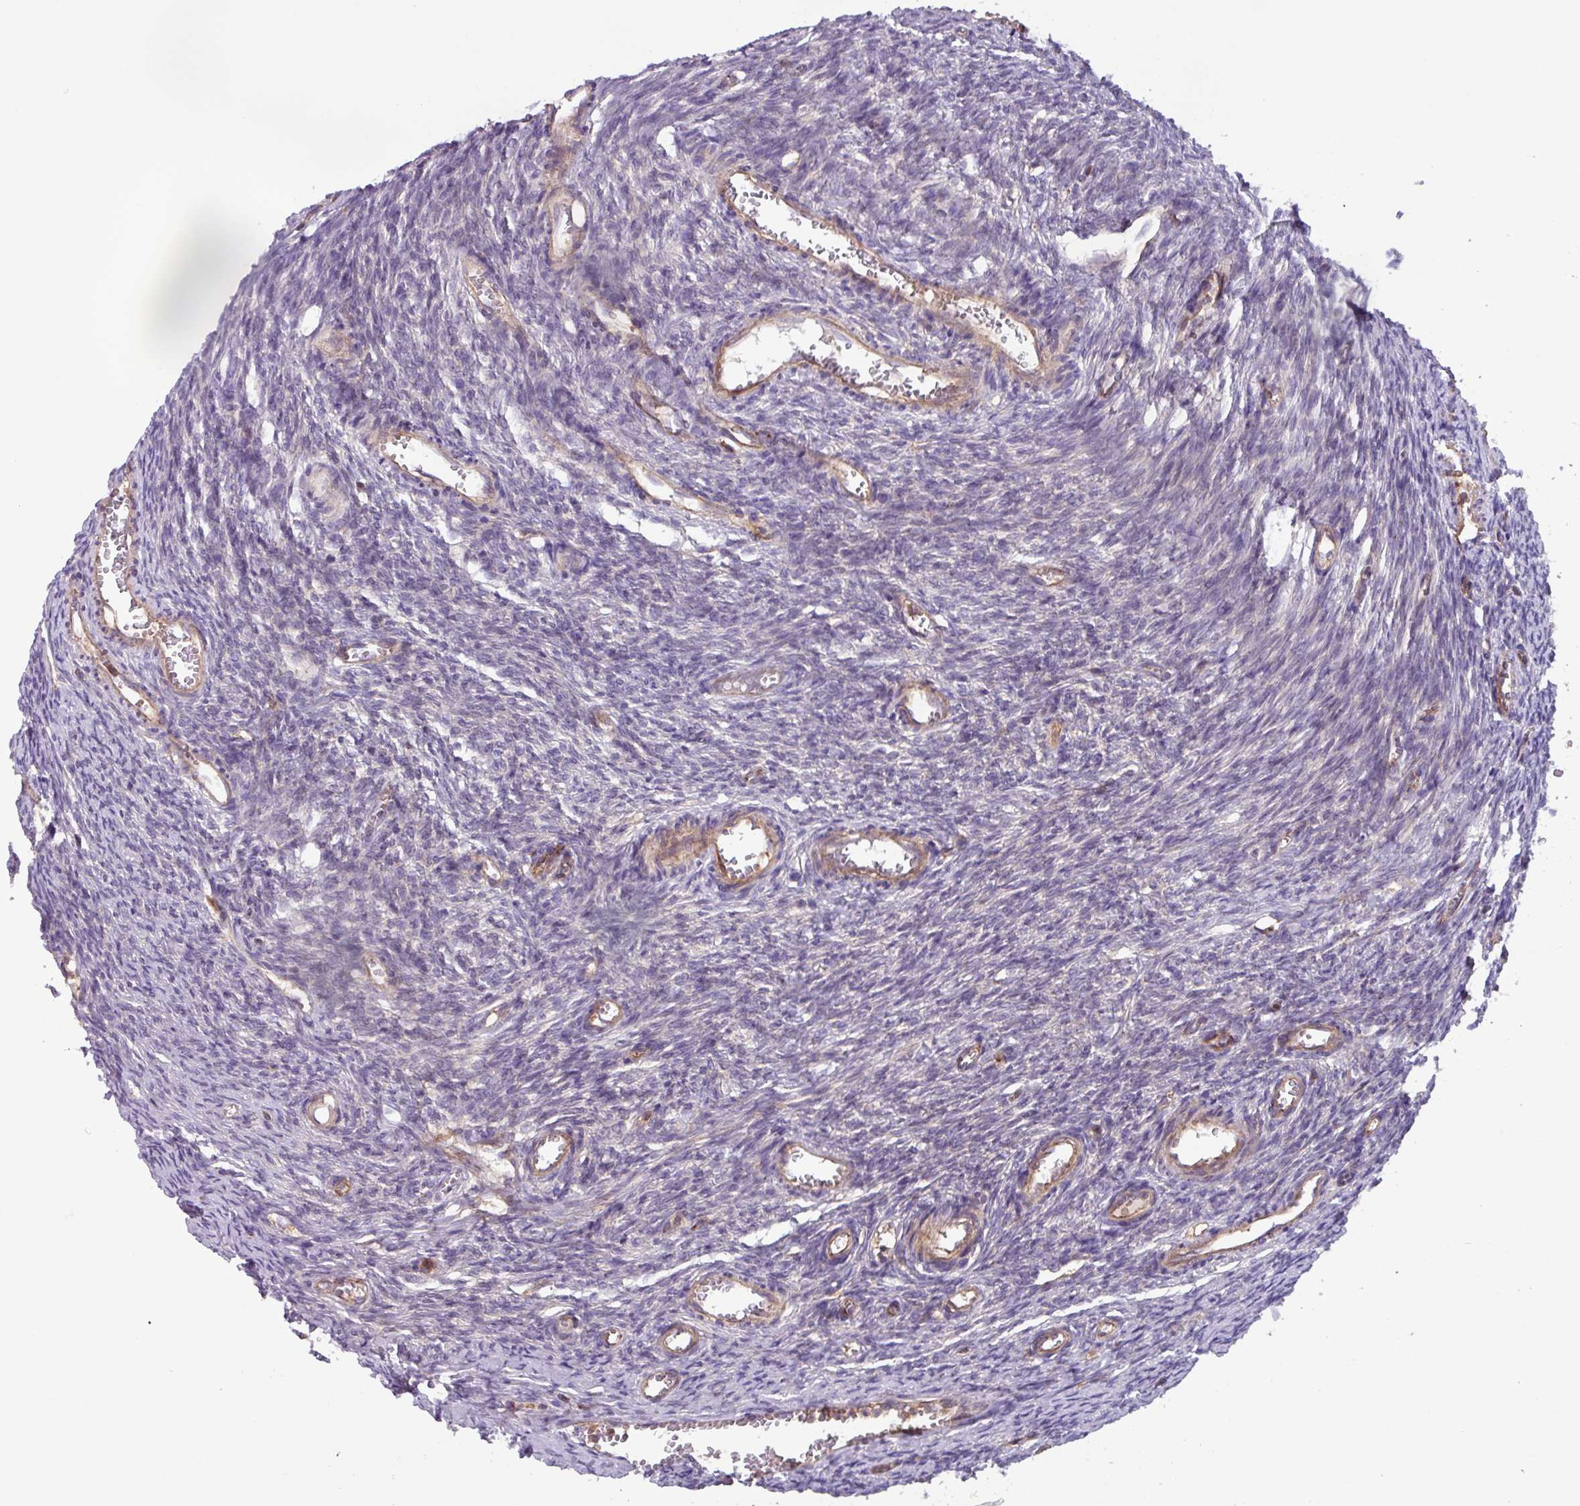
{"staining": {"intensity": "negative", "quantity": "none", "location": "none"}, "tissue": "ovary", "cell_type": "Ovarian stroma cells", "image_type": "normal", "snomed": [{"axis": "morphology", "description": "Normal tissue, NOS"}, {"axis": "topography", "description": "Ovary"}], "caption": "DAB (3,3'-diaminobenzidine) immunohistochemical staining of unremarkable human ovary exhibits no significant expression in ovarian stroma cells.", "gene": "PLEKHD1", "patient": {"sex": "female", "age": 44}}